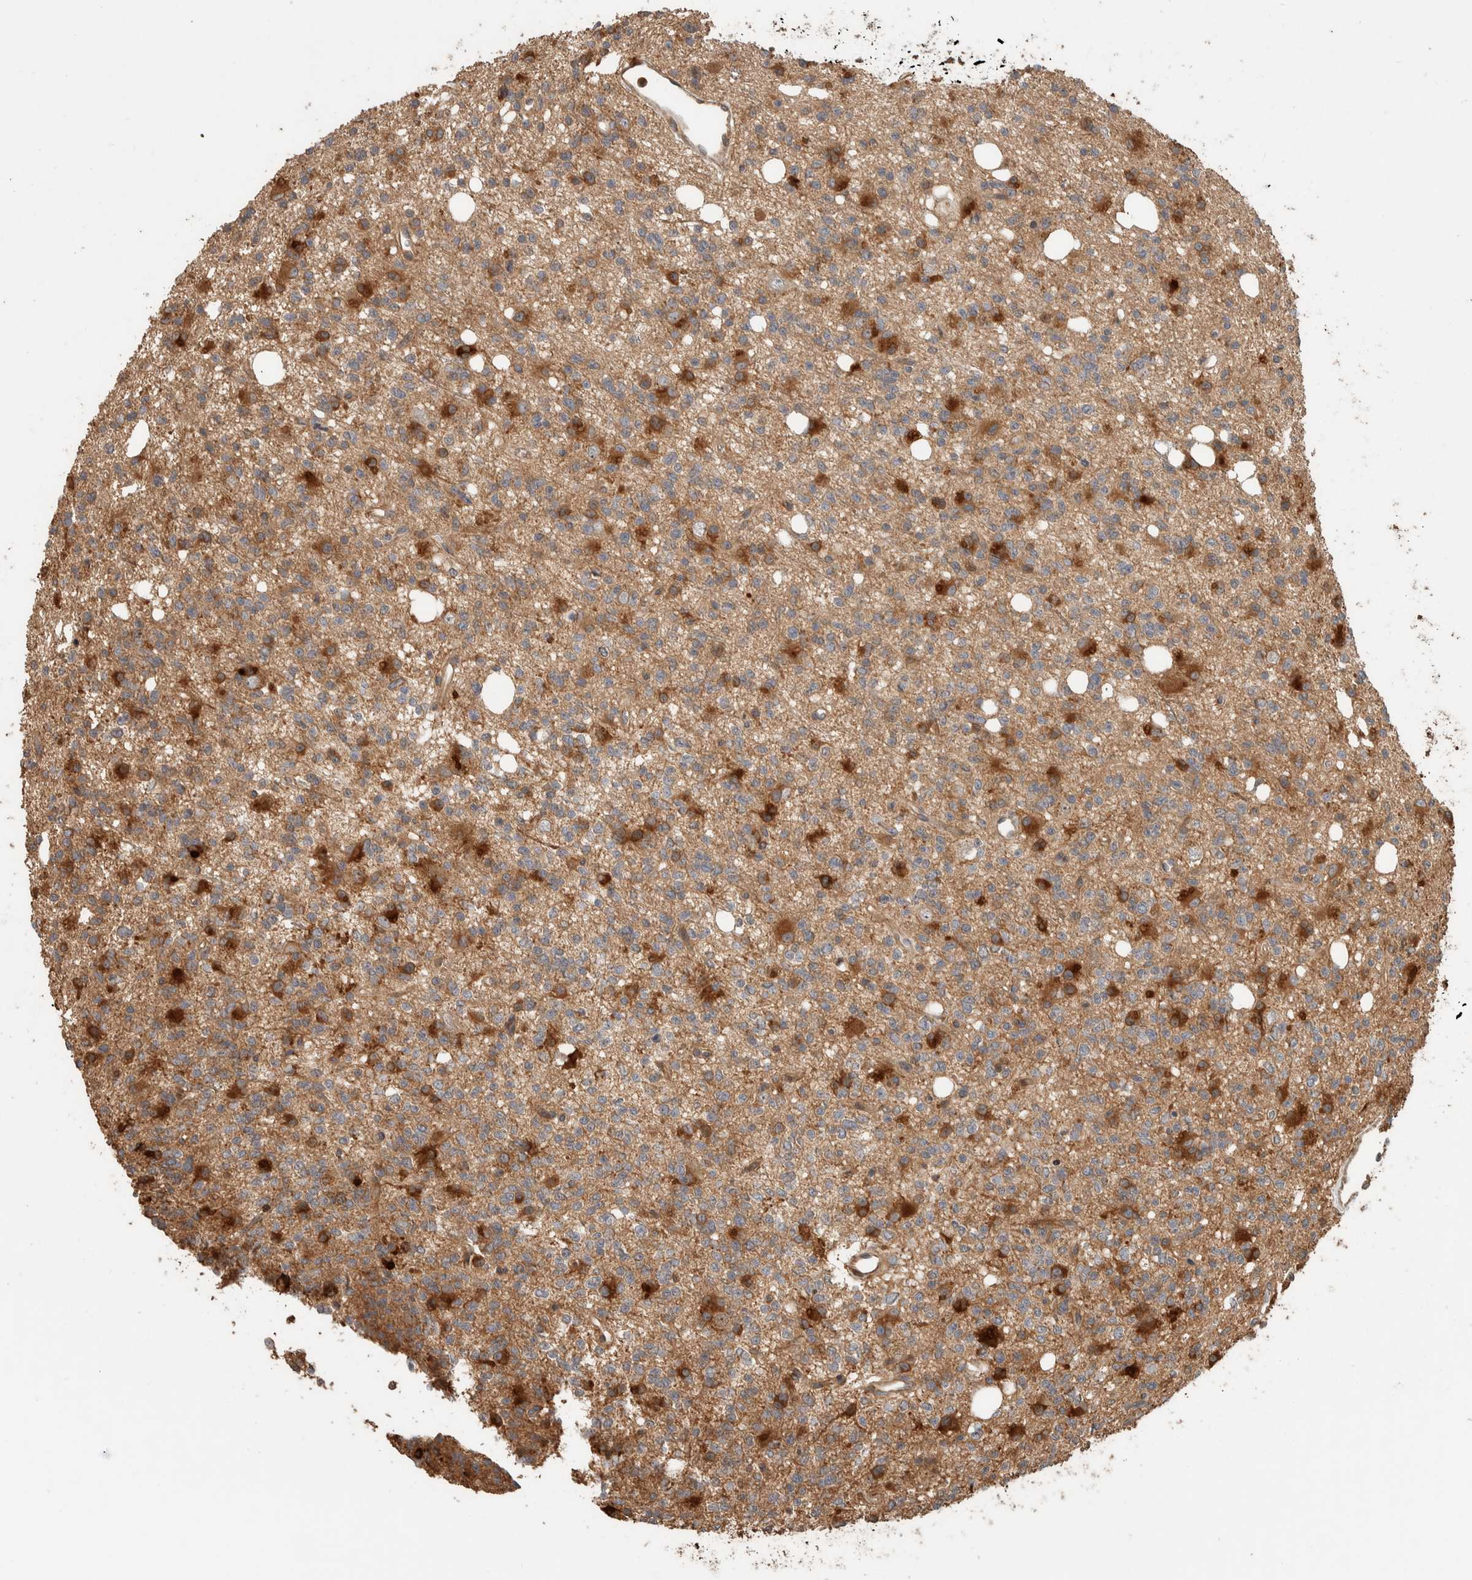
{"staining": {"intensity": "strong", "quantity": ">75%", "location": "cytoplasmic/membranous"}, "tissue": "glioma", "cell_type": "Tumor cells", "image_type": "cancer", "snomed": [{"axis": "morphology", "description": "Glioma, malignant, High grade"}, {"axis": "topography", "description": "Brain"}], "caption": "High-magnification brightfield microscopy of glioma stained with DAB (brown) and counterstained with hematoxylin (blue). tumor cells exhibit strong cytoplasmic/membranous staining is identified in approximately>75% of cells. The staining was performed using DAB (3,3'-diaminobenzidine), with brown indicating positive protein expression. Nuclei are stained blue with hematoxylin.", "gene": "CNTROB", "patient": {"sex": "female", "age": 62}}